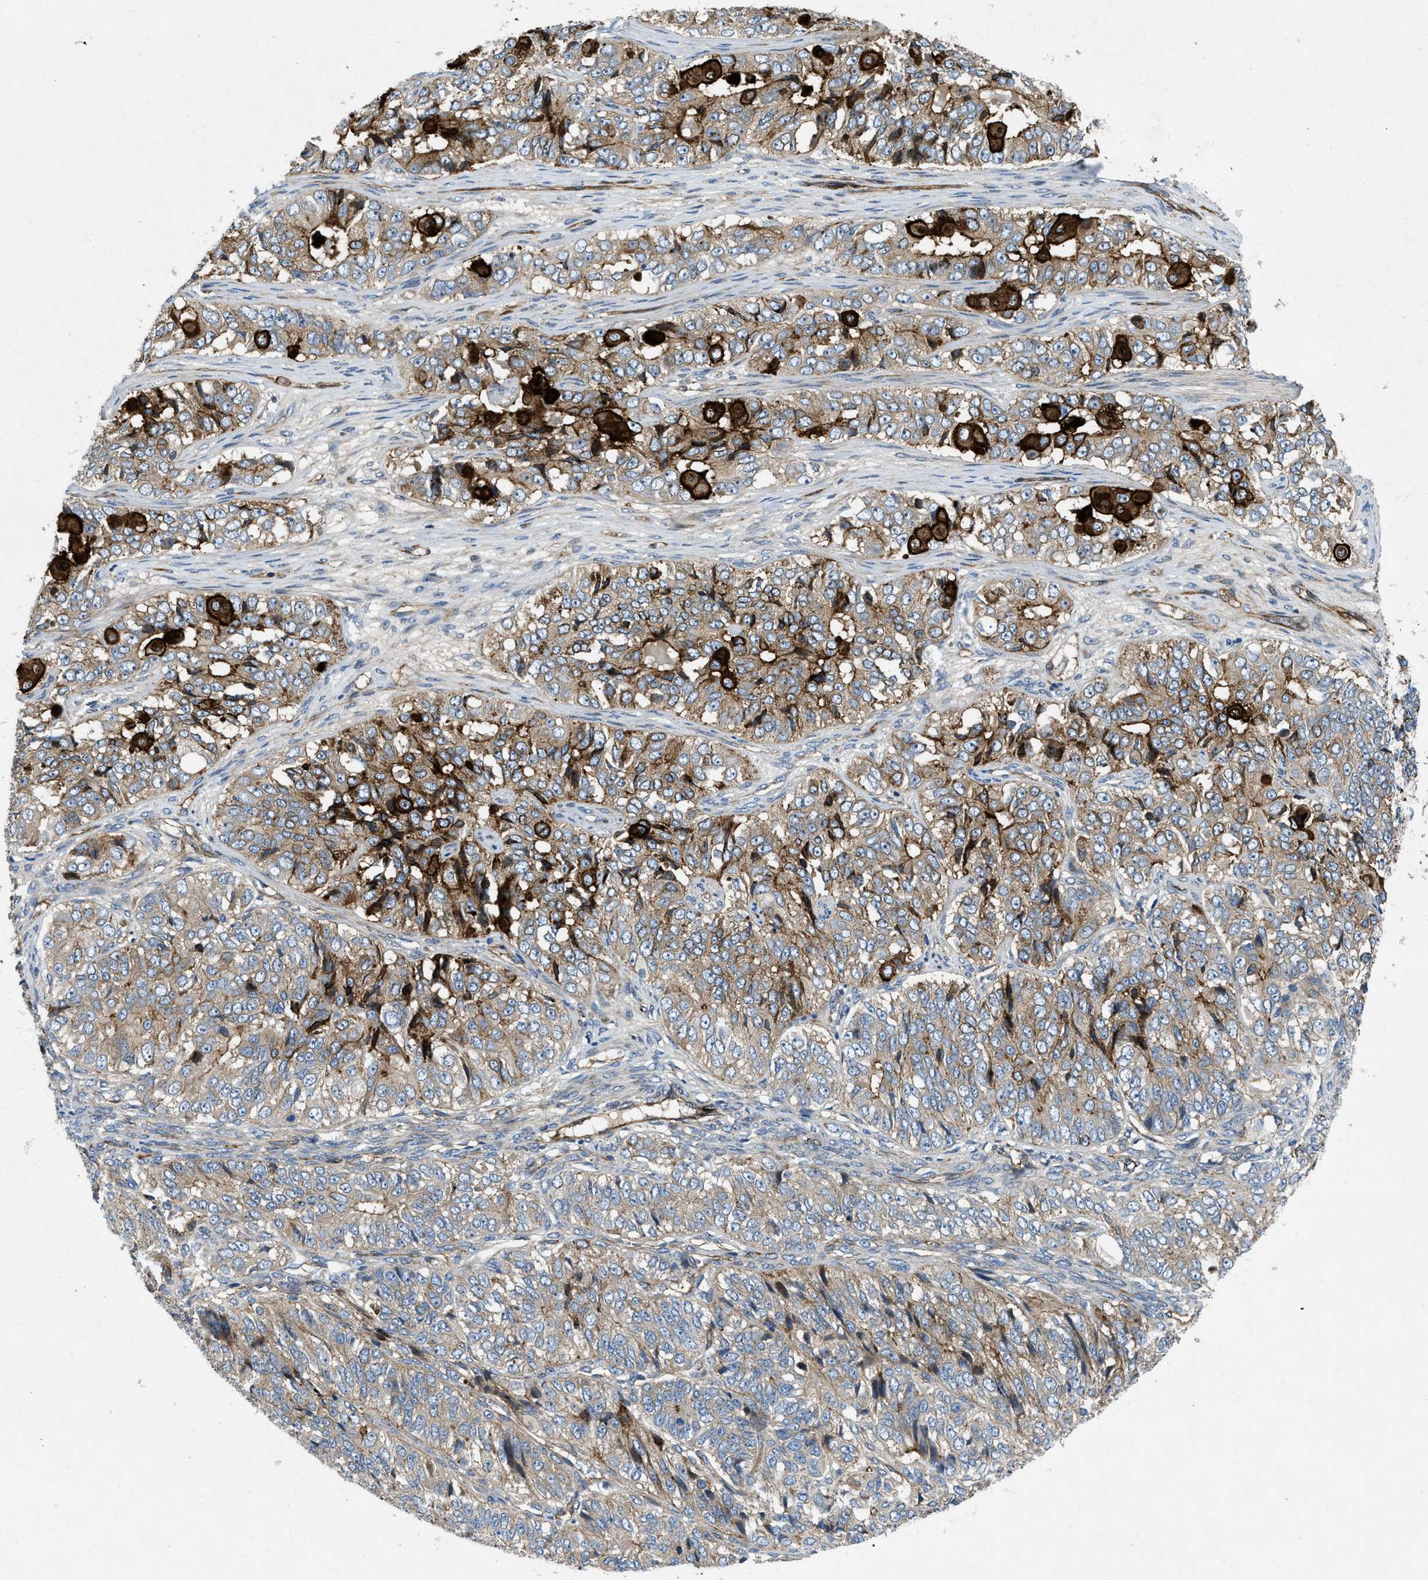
{"staining": {"intensity": "strong", "quantity": "25%-75%", "location": "cytoplasmic/membranous"}, "tissue": "ovarian cancer", "cell_type": "Tumor cells", "image_type": "cancer", "snomed": [{"axis": "morphology", "description": "Carcinoma, endometroid"}, {"axis": "topography", "description": "Ovary"}], "caption": "Strong cytoplasmic/membranous protein expression is appreciated in about 25%-75% of tumor cells in ovarian cancer (endometroid carcinoma).", "gene": "NYNRIN", "patient": {"sex": "female", "age": 51}}